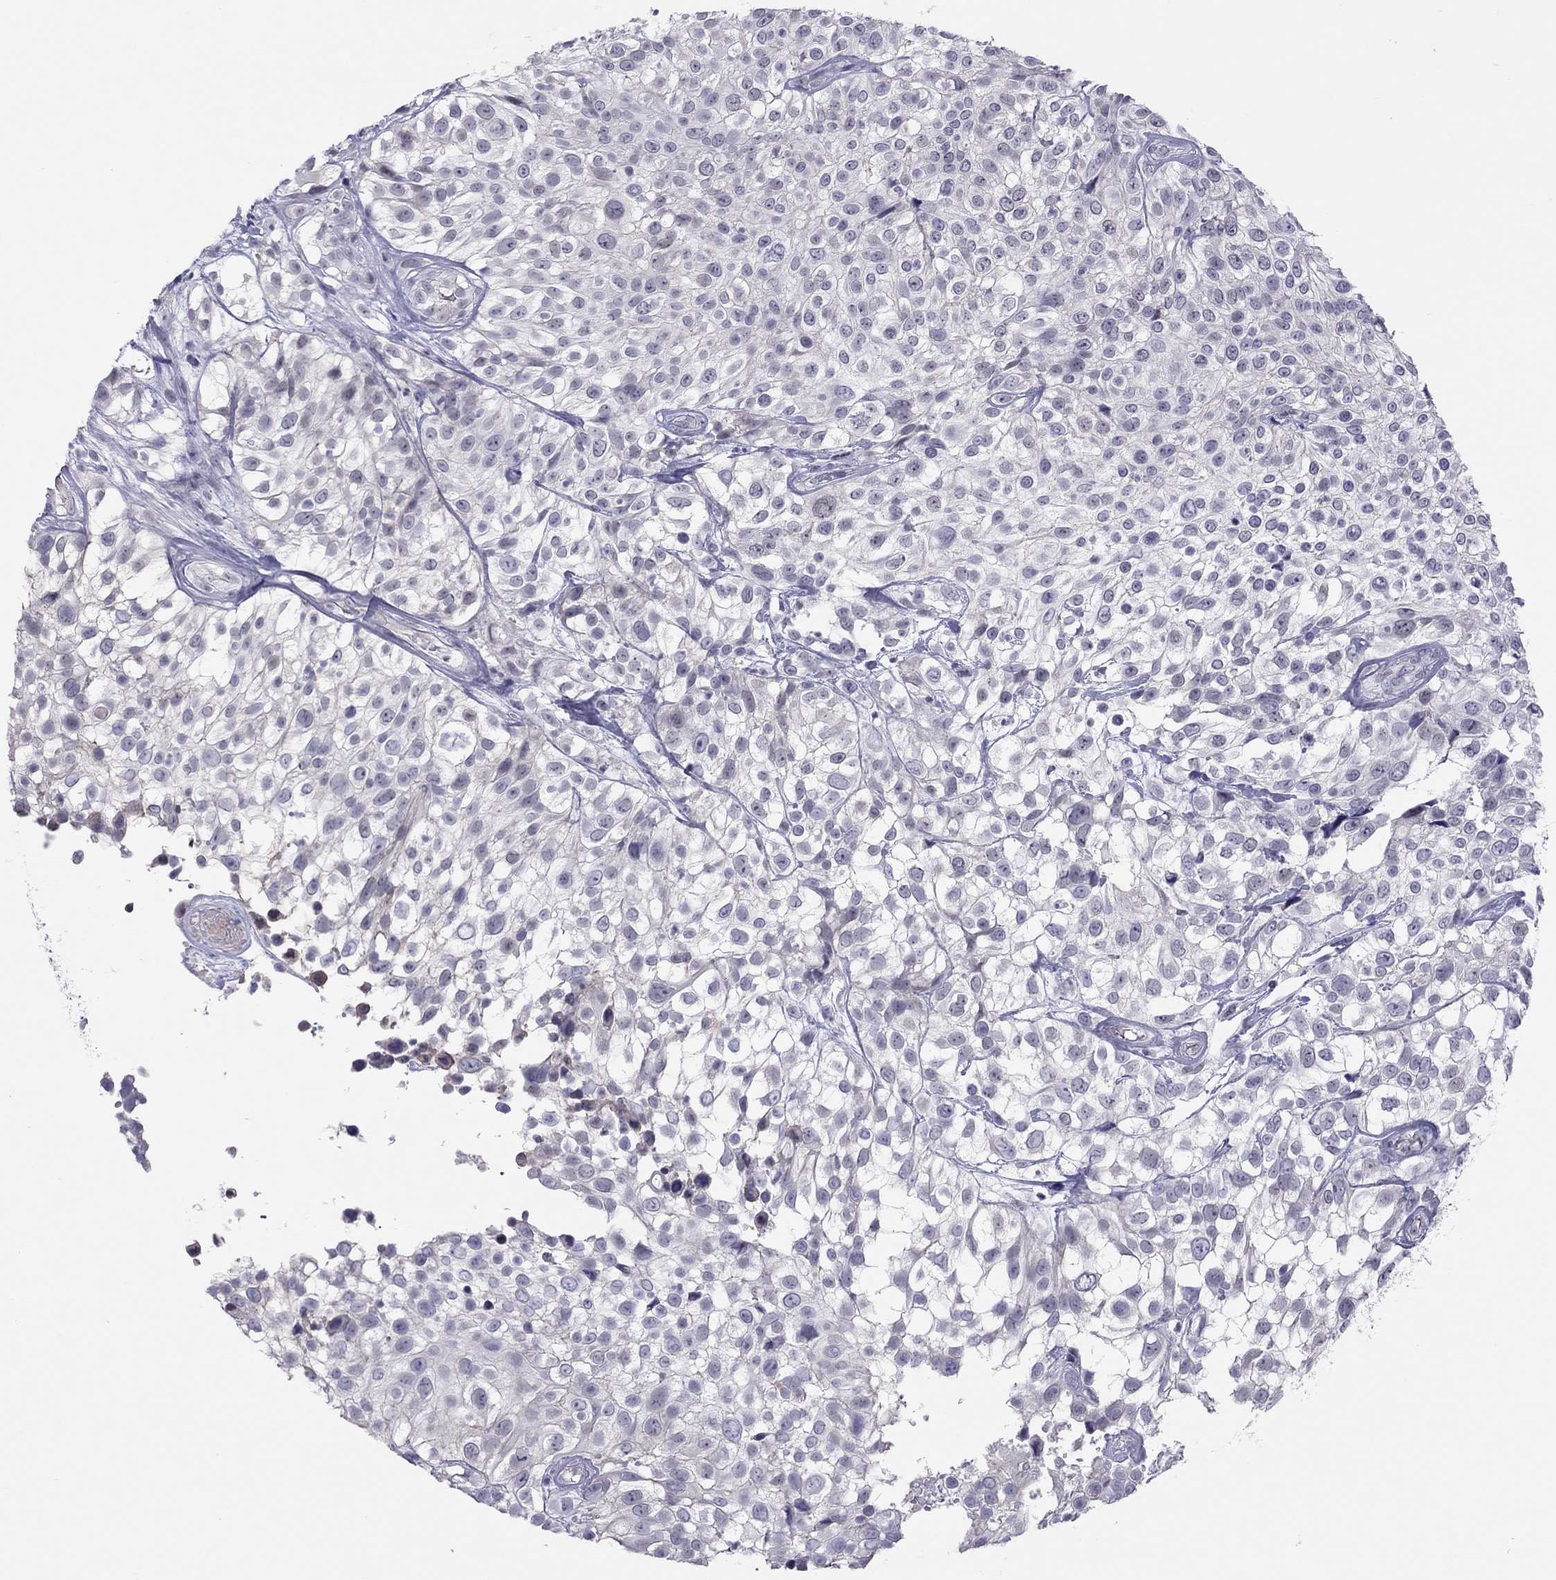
{"staining": {"intensity": "negative", "quantity": "none", "location": "none"}, "tissue": "urothelial cancer", "cell_type": "Tumor cells", "image_type": "cancer", "snomed": [{"axis": "morphology", "description": "Urothelial carcinoma, High grade"}, {"axis": "topography", "description": "Urinary bladder"}], "caption": "High-grade urothelial carcinoma was stained to show a protein in brown. There is no significant expression in tumor cells.", "gene": "JHY", "patient": {"sex": "male", "age": 56}}